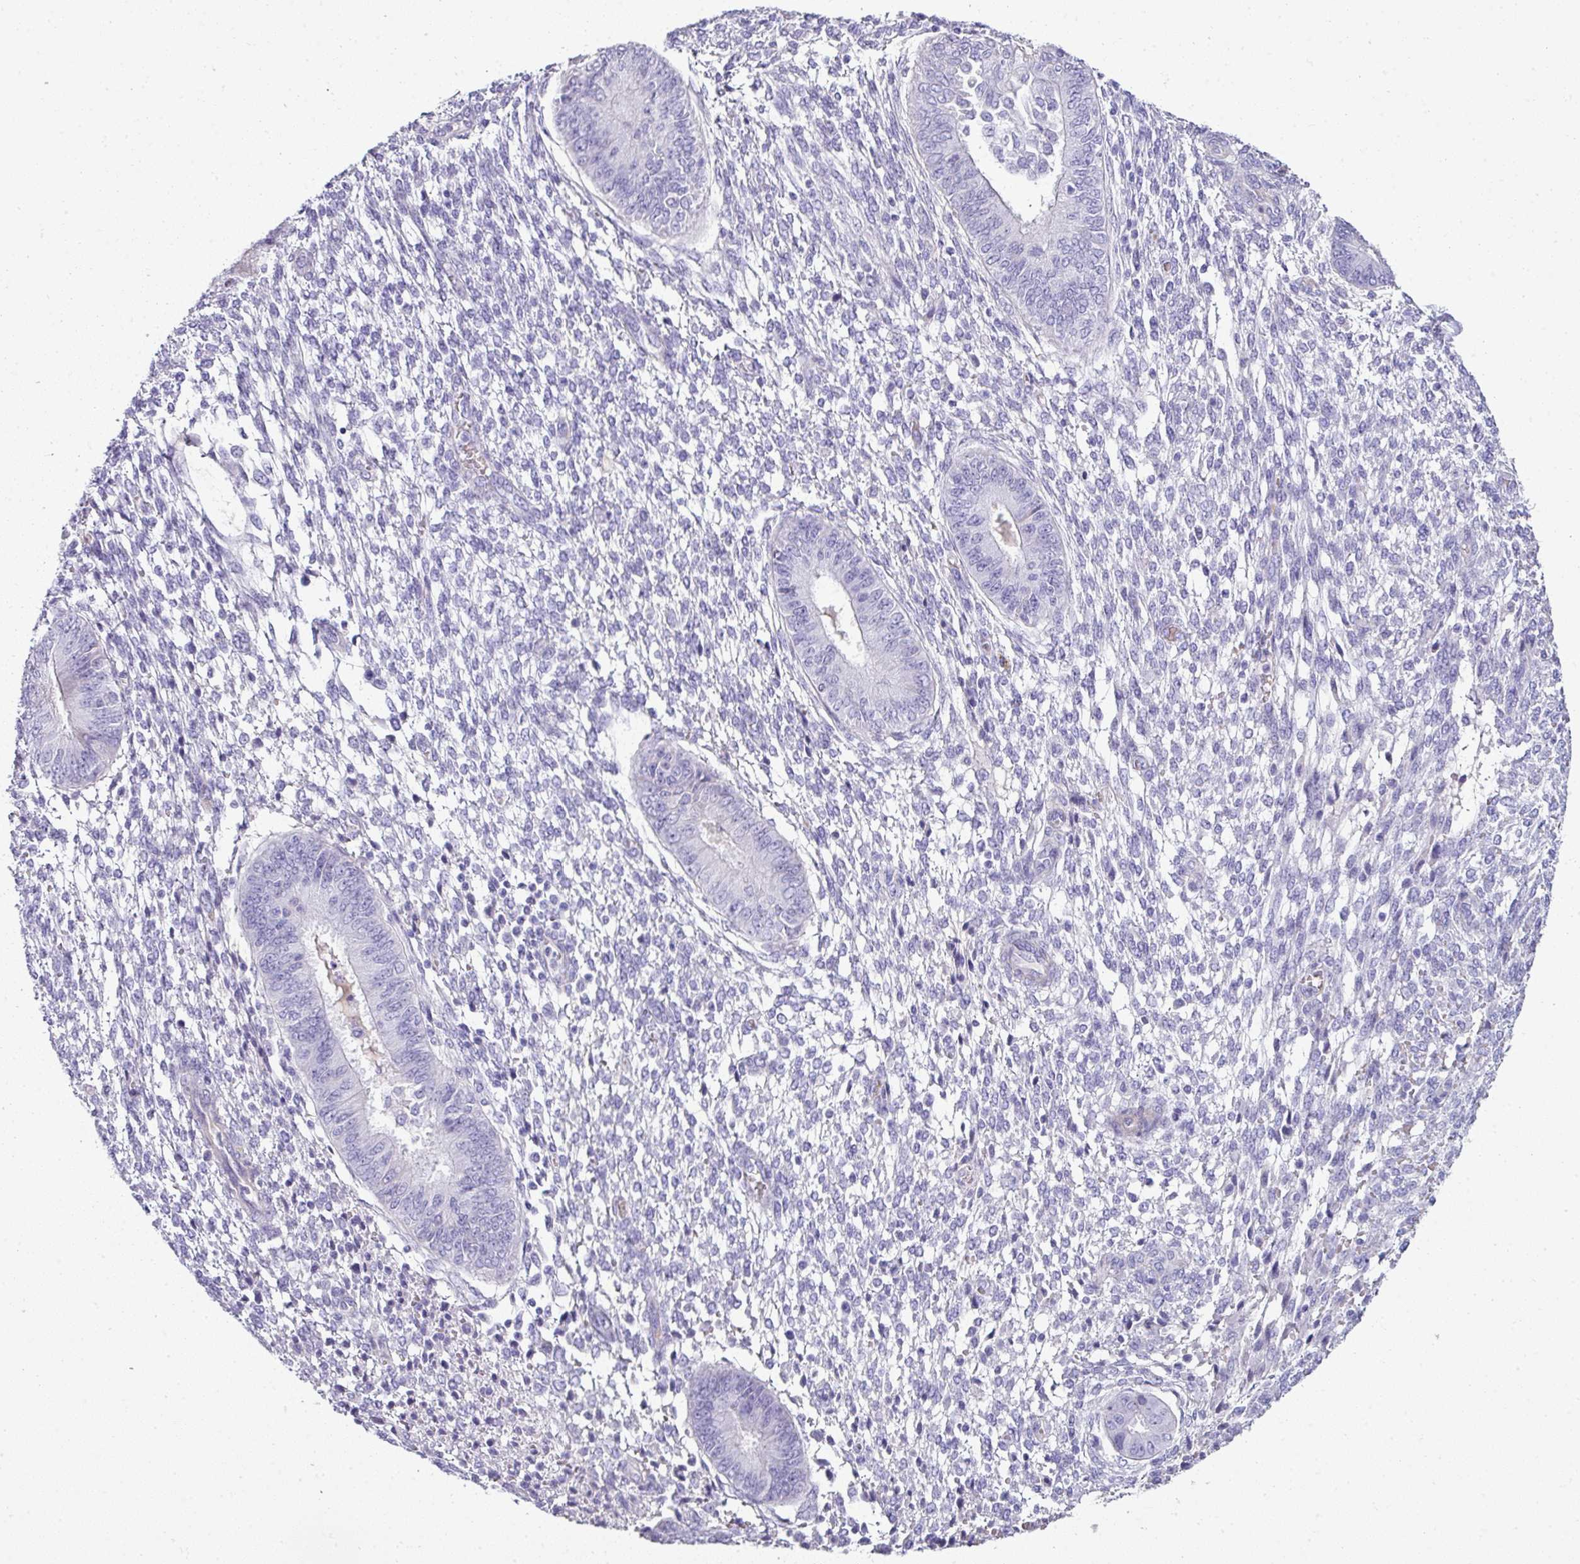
{"staining": {"intensity": "negative", "quantity": "none", "location": "none"}, "tissue": "endometrium", "cell_type": "Cells in endometrial stroma", "image_type": "normal", "snomed": [{"axis": "morphology", "description": "Normal tissue, NOS"}, {"axis": "topography", "description": "Endometrium"}], "caption": "There is no significant staining in cells in endometrial stroma of endometrium. (DAB immunohistochemistry (IHC) visualized using brightfield microscopy, high magnification).", "gene": "VCX2", "patient": {"sex": "female", "age": 49}}